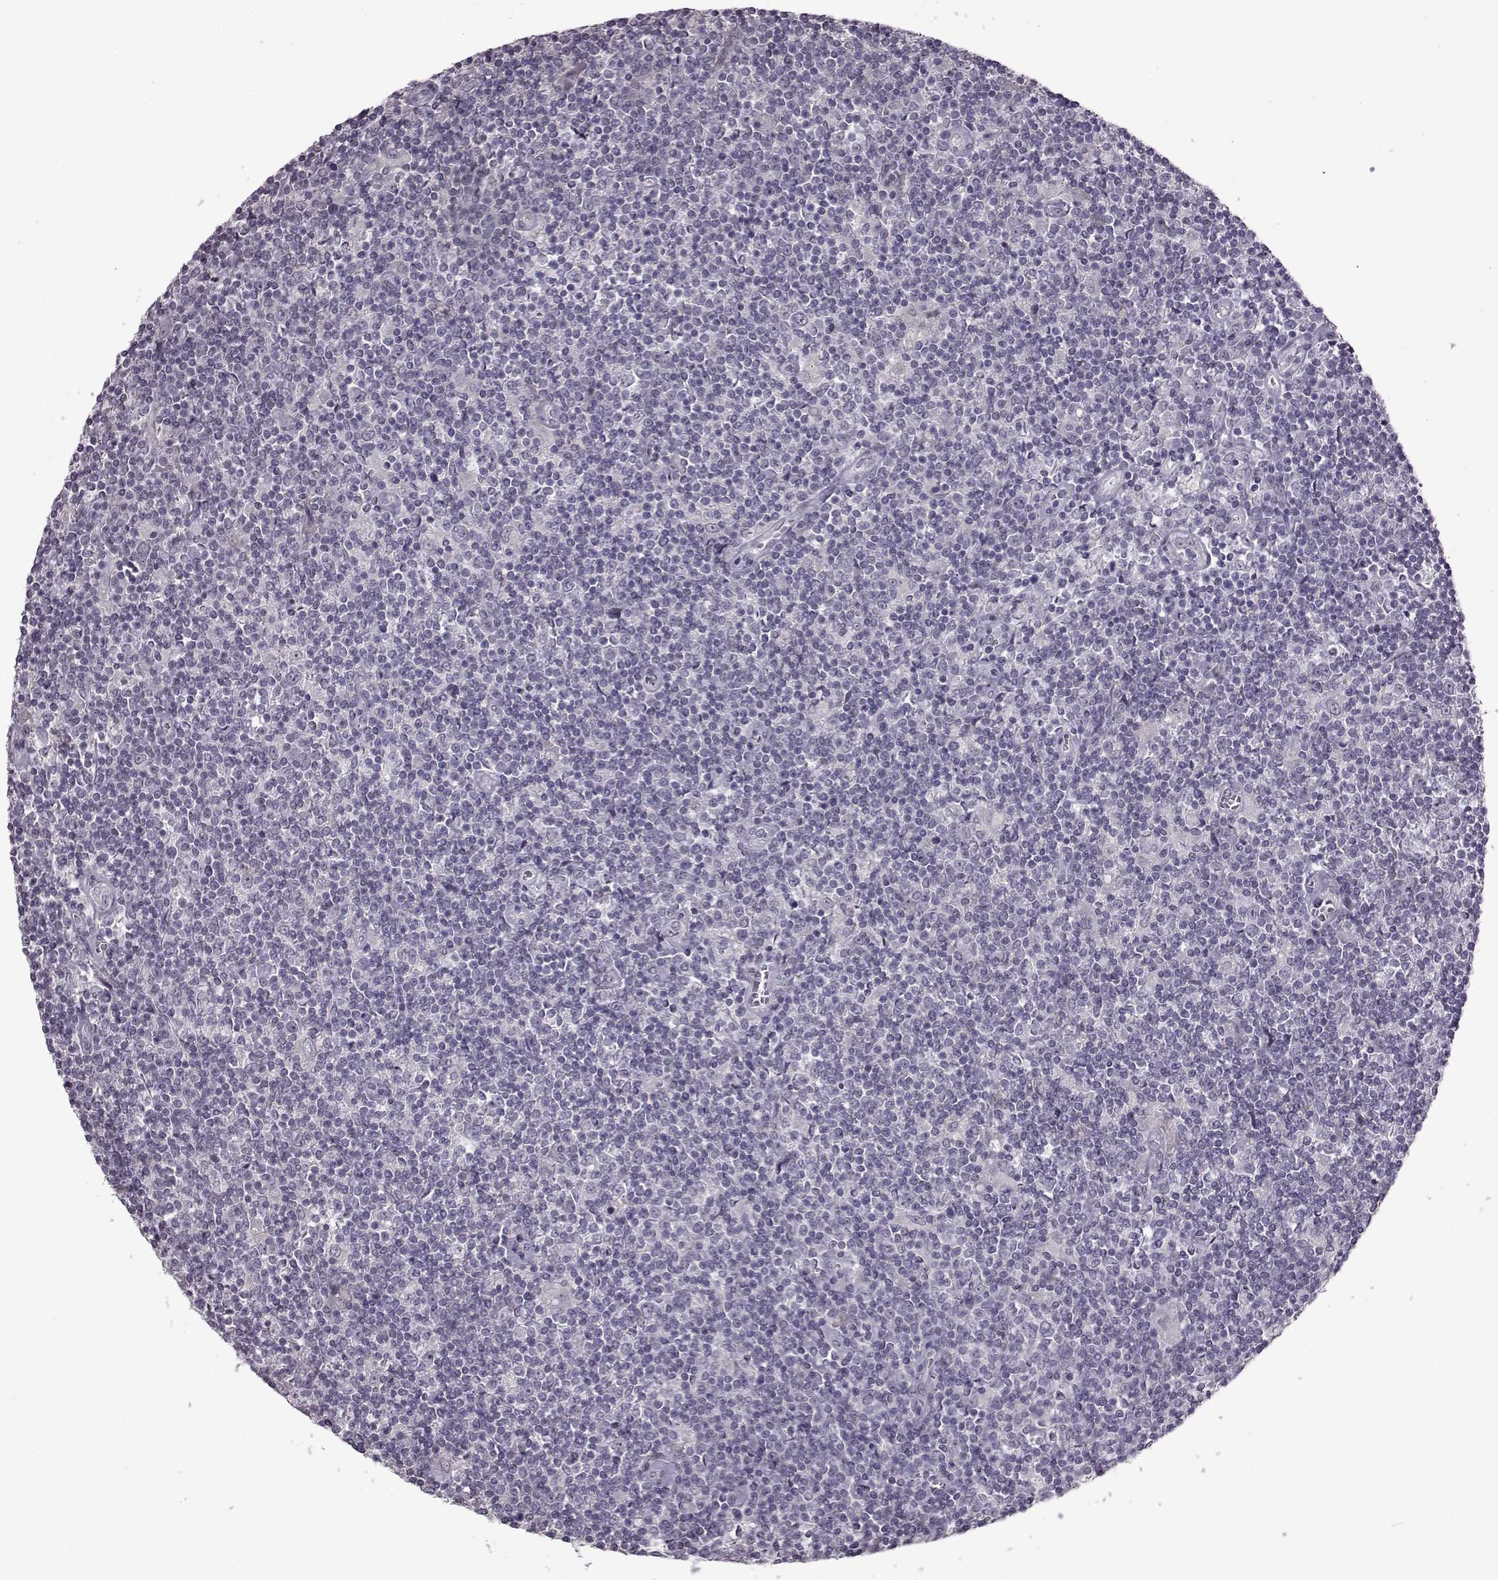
{"staining": {"intensity": "negative", "quantity": "none", "location": "none"}, "tissue": "lymphoma", "cell_type": "Tumor cells", "image_type": "cancer", "snomed": [{"axis": "morphology", "description": "Hodgkin's disease, NOS"}, {"axis": "topography", "description": "Lymph node"}], "caption": "Lymphoma was stained to show a protein in brown. There is no significant expression in tumor cells. (Stains: DAB (3,3'-diaminobenzidine) IHC with hematoxylin counter stain, Microscopy: brightfield microscopy at high magnification).", "gene": "LHB", "patient": {"sex": "male", "age": 40}}